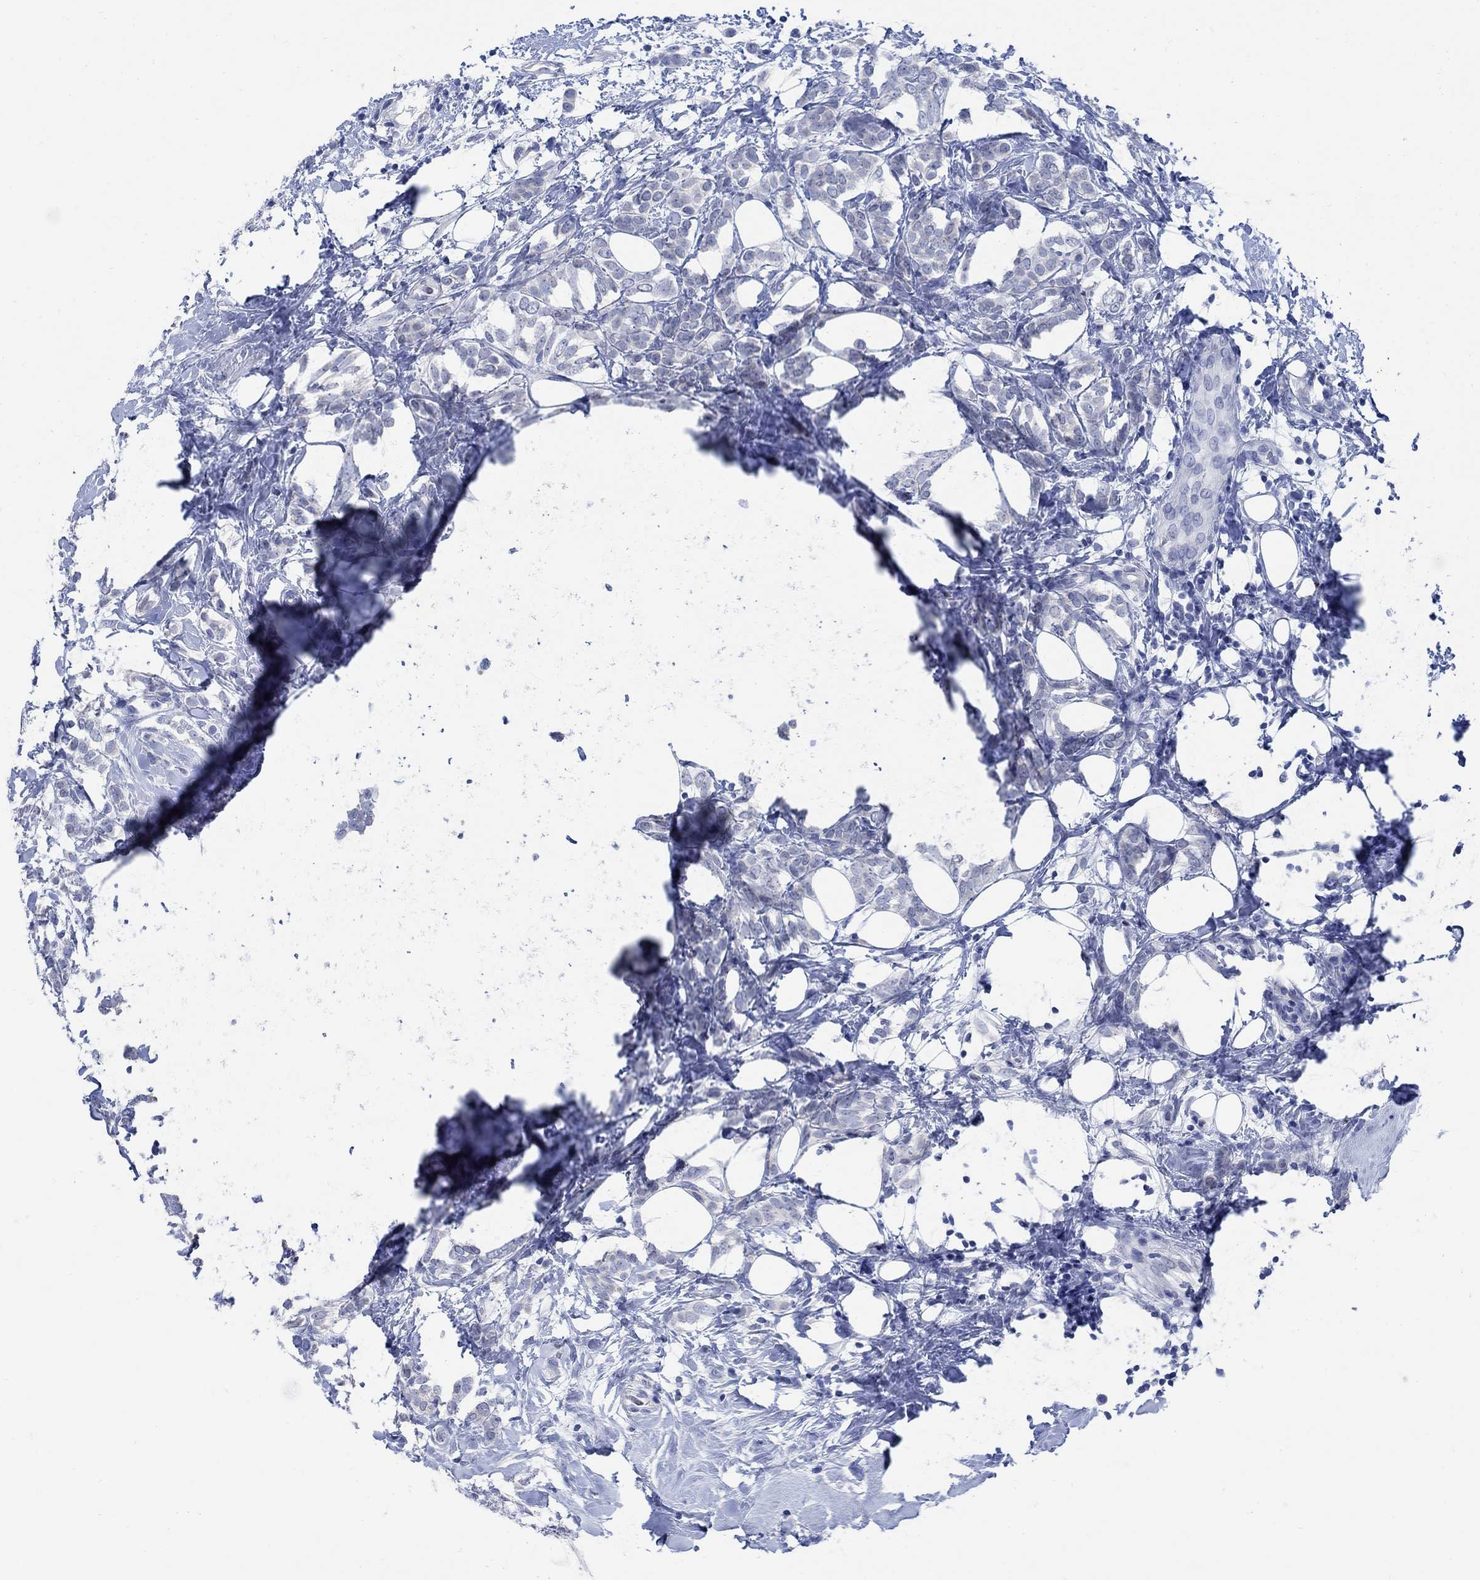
{"staining": {"intensity": "negative", "quantity": "none", "location": "none"}, "tissue": "breast cancer", "cell_type": "Tumor cells", "image_type": "cancer", "snomed": [{"axis": "morphology", "description": "Lobular carcinoma"}, {"axis": "topography", "description": "Breast"}], "caption": "This is an immunohistochemistry micrograph of human breast cancer (lobular carcinoma). There is no positivity in tumor cells.", "gene": "CAMK2N1", "patient": {"sex": "female", "age": 49}}